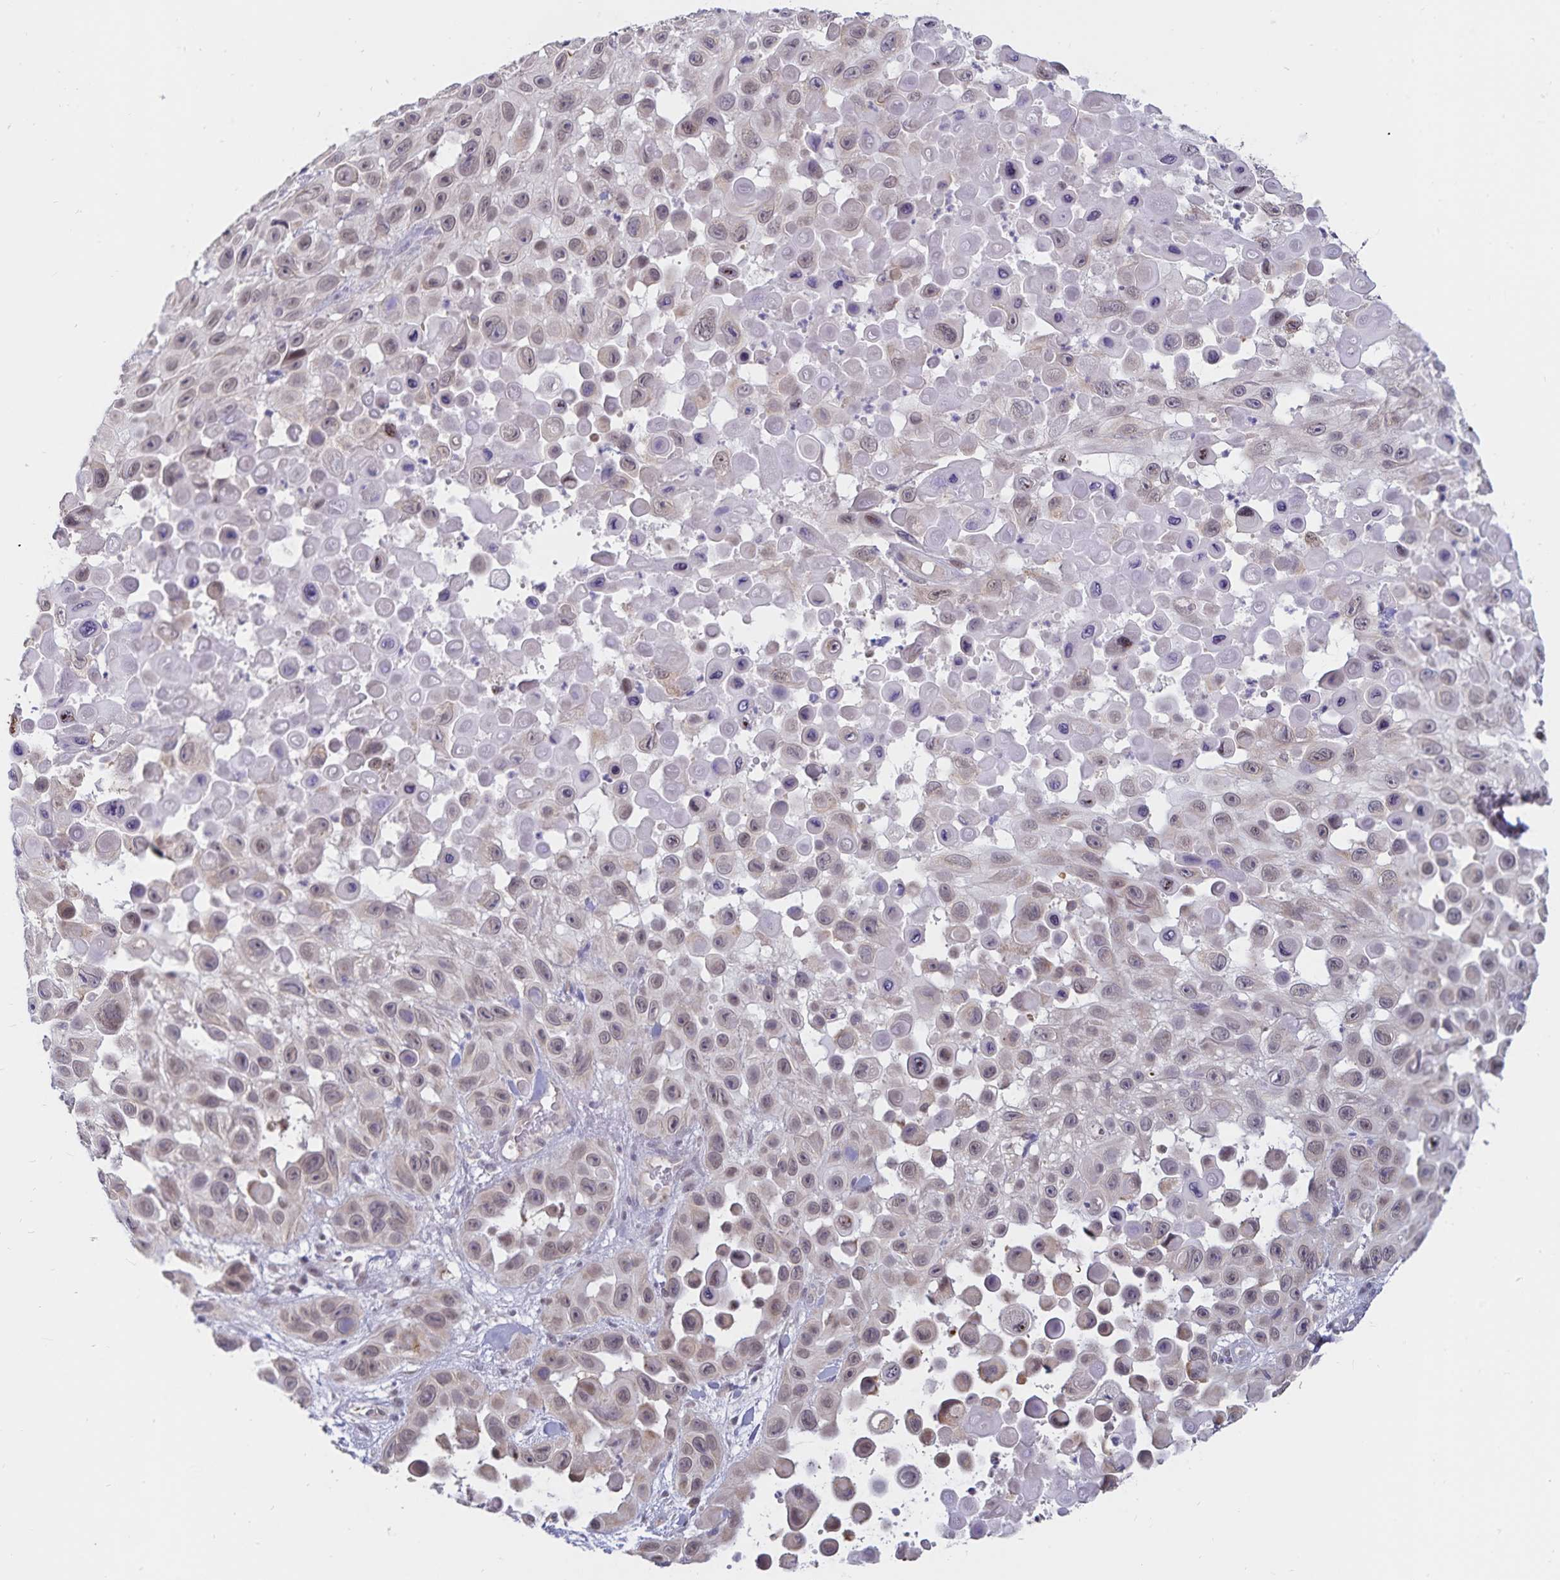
{"staining": {"intensity": "weak", "quantity": "<25%", "location": "nuclear"}, "tissue": "skin cancer", "cell_type": "Tumor cells", "image_type": "cancer", "snomed": [{"axis": "morphology", "description": "Squamous cell carcinoma, NOS"}, {"axis": "topography", "description": "Skin"}], "caption": "Immunohistochemistry of skin cancer (squamous cell carcinoma) displays no positivity in tumor cells.", "gene": "ATP2A2", "patient": {"sex": "male", "age": 81}}